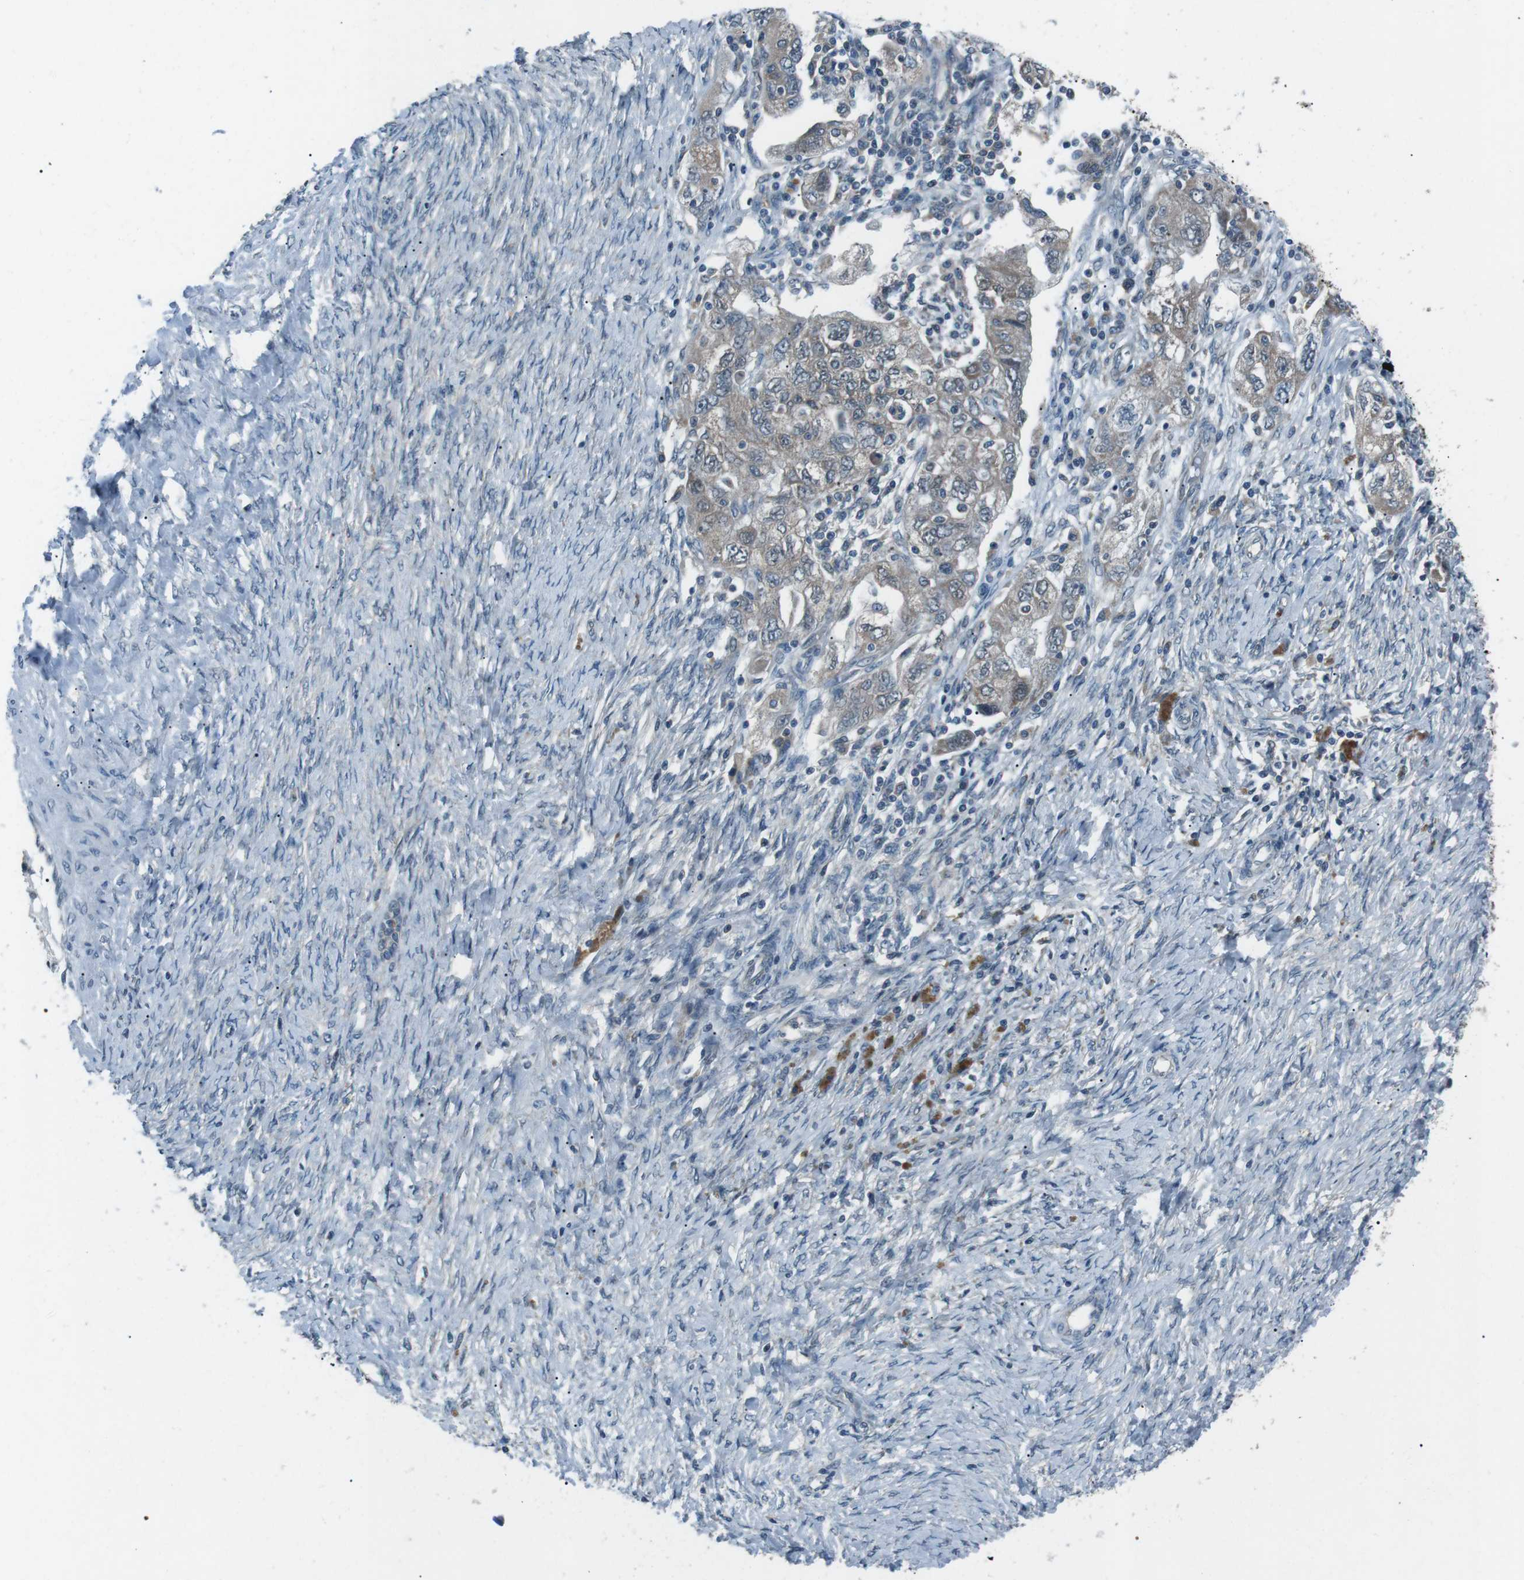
{"staining": {"intensity": "weak", "quantity": ">75%", "location": "cytoplasmic/membranous"}, "tissue": "ovarian cancer", "cell_type": "Tumor cells", "image_type": "cancer", "snomed": [{"axis": "morphology", "description": "Carcinoma, NOS"}, {"axis": "morphology", "description": "Cystadenocarcinoma, serous, NOS"}, {"axis": "topography", "description": "Ovary"}], "caption": "Immunohistochemistry photomicrograph of ovarian cancer (serous cystadenocarcinoma) stained for a protein (brown), which exhibits low levels of weak cytoplasmic/membranous positivity in about >75% of tumor cells.", "gene": "LRIG2", "patient": {"sex": "female", "age": 69}}